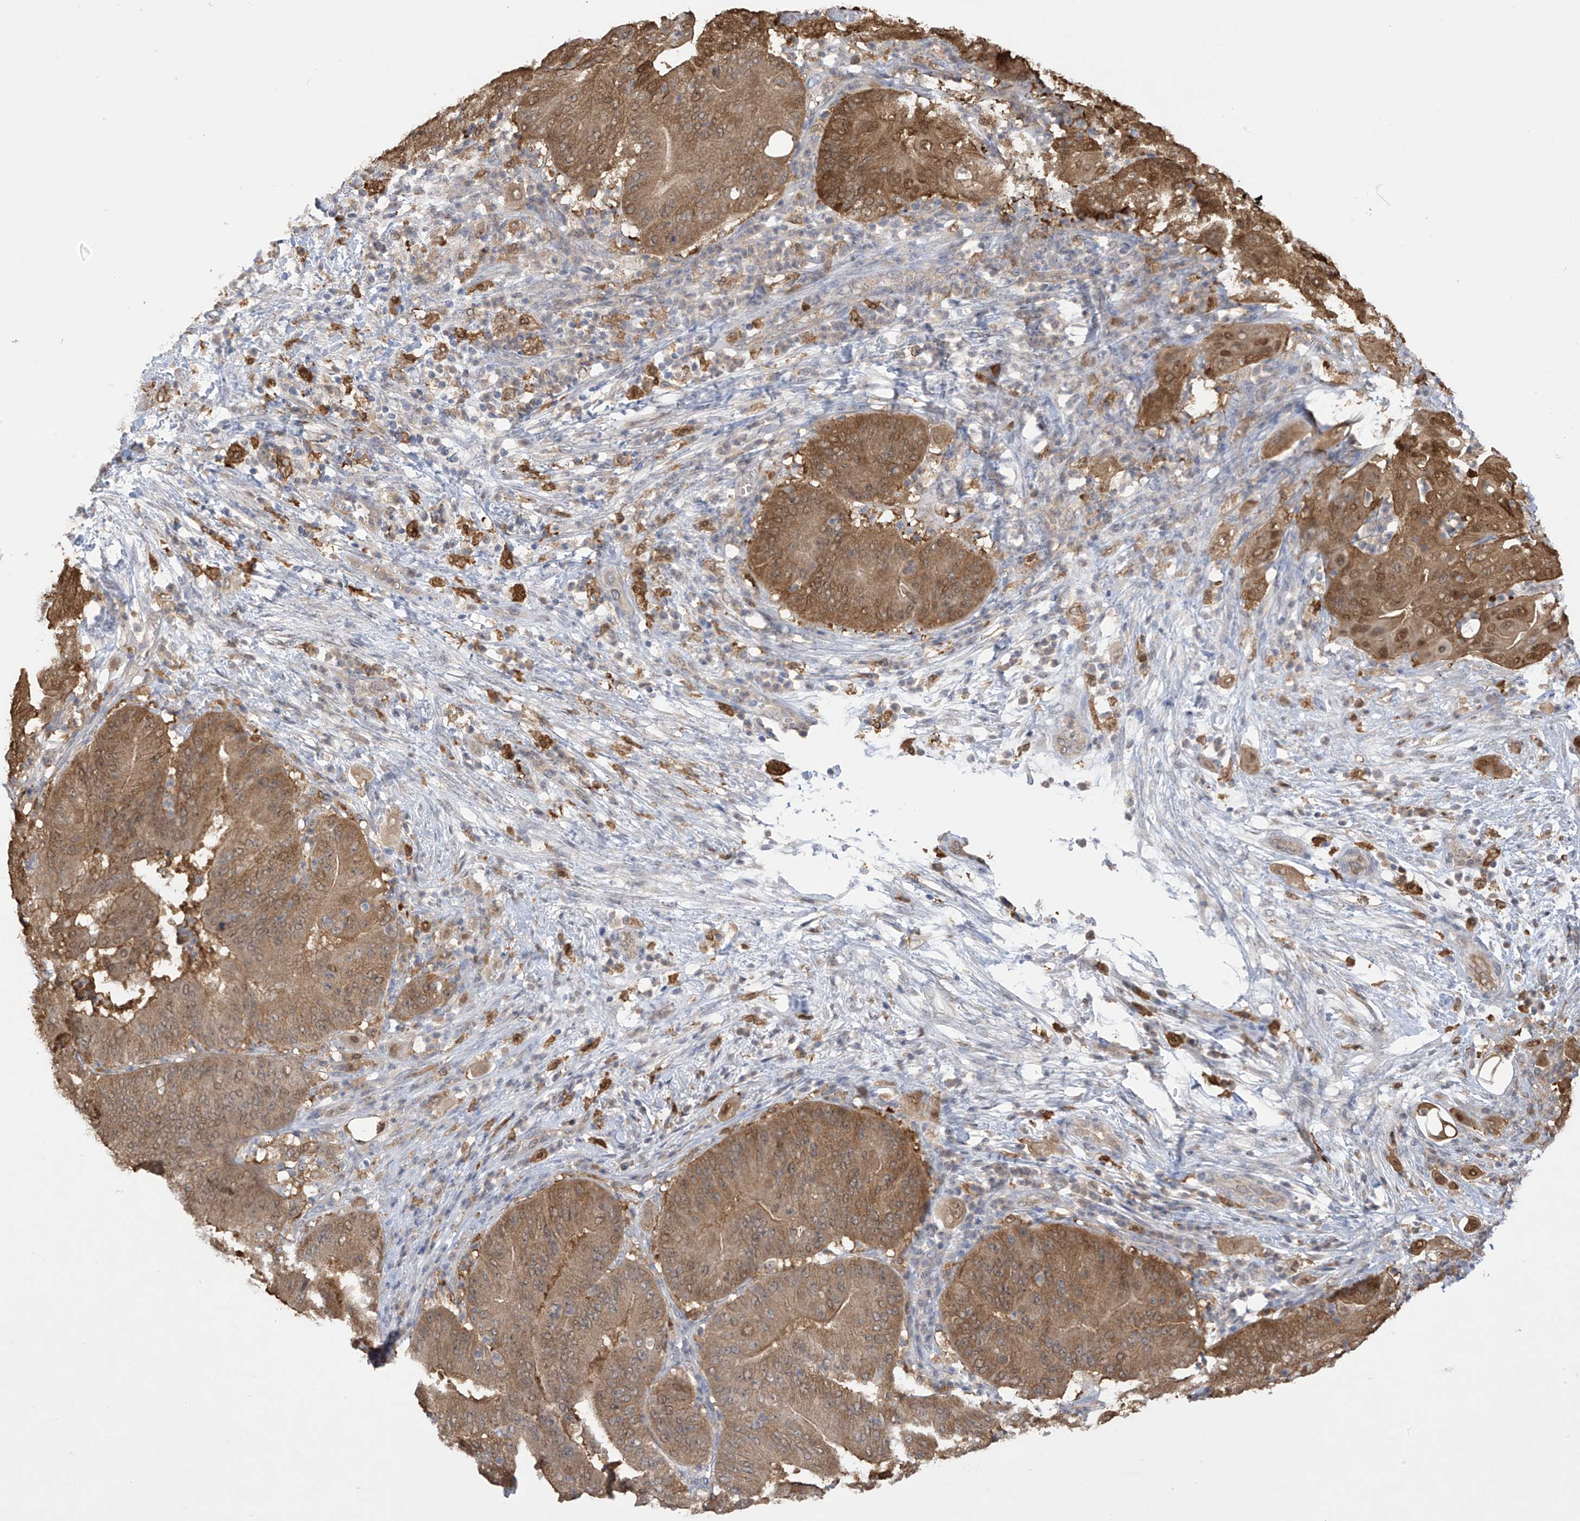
{"staining": {"intensity": "moderate", "quantity": ">75%", "location": "cytoplasmic/membranous,nuclear"}, "tissue": "pancreatic cancer", "cell_type": "Tumor cells", "image_type": "cancer", "snomed": [{"axis": "morphology", "description": "Adenocarcinoma, NOS"}, {"axis": "topography", "description": "Pancreas"}], "caption": "Brown immunohistochemical staining in pancreatic cancer displays moderate cytoplasmic/membranous and nuclear staining in approximately >75% of tumor cells.", "gene": "IDH1", "patient": {"sex": "female", "age": 77}}